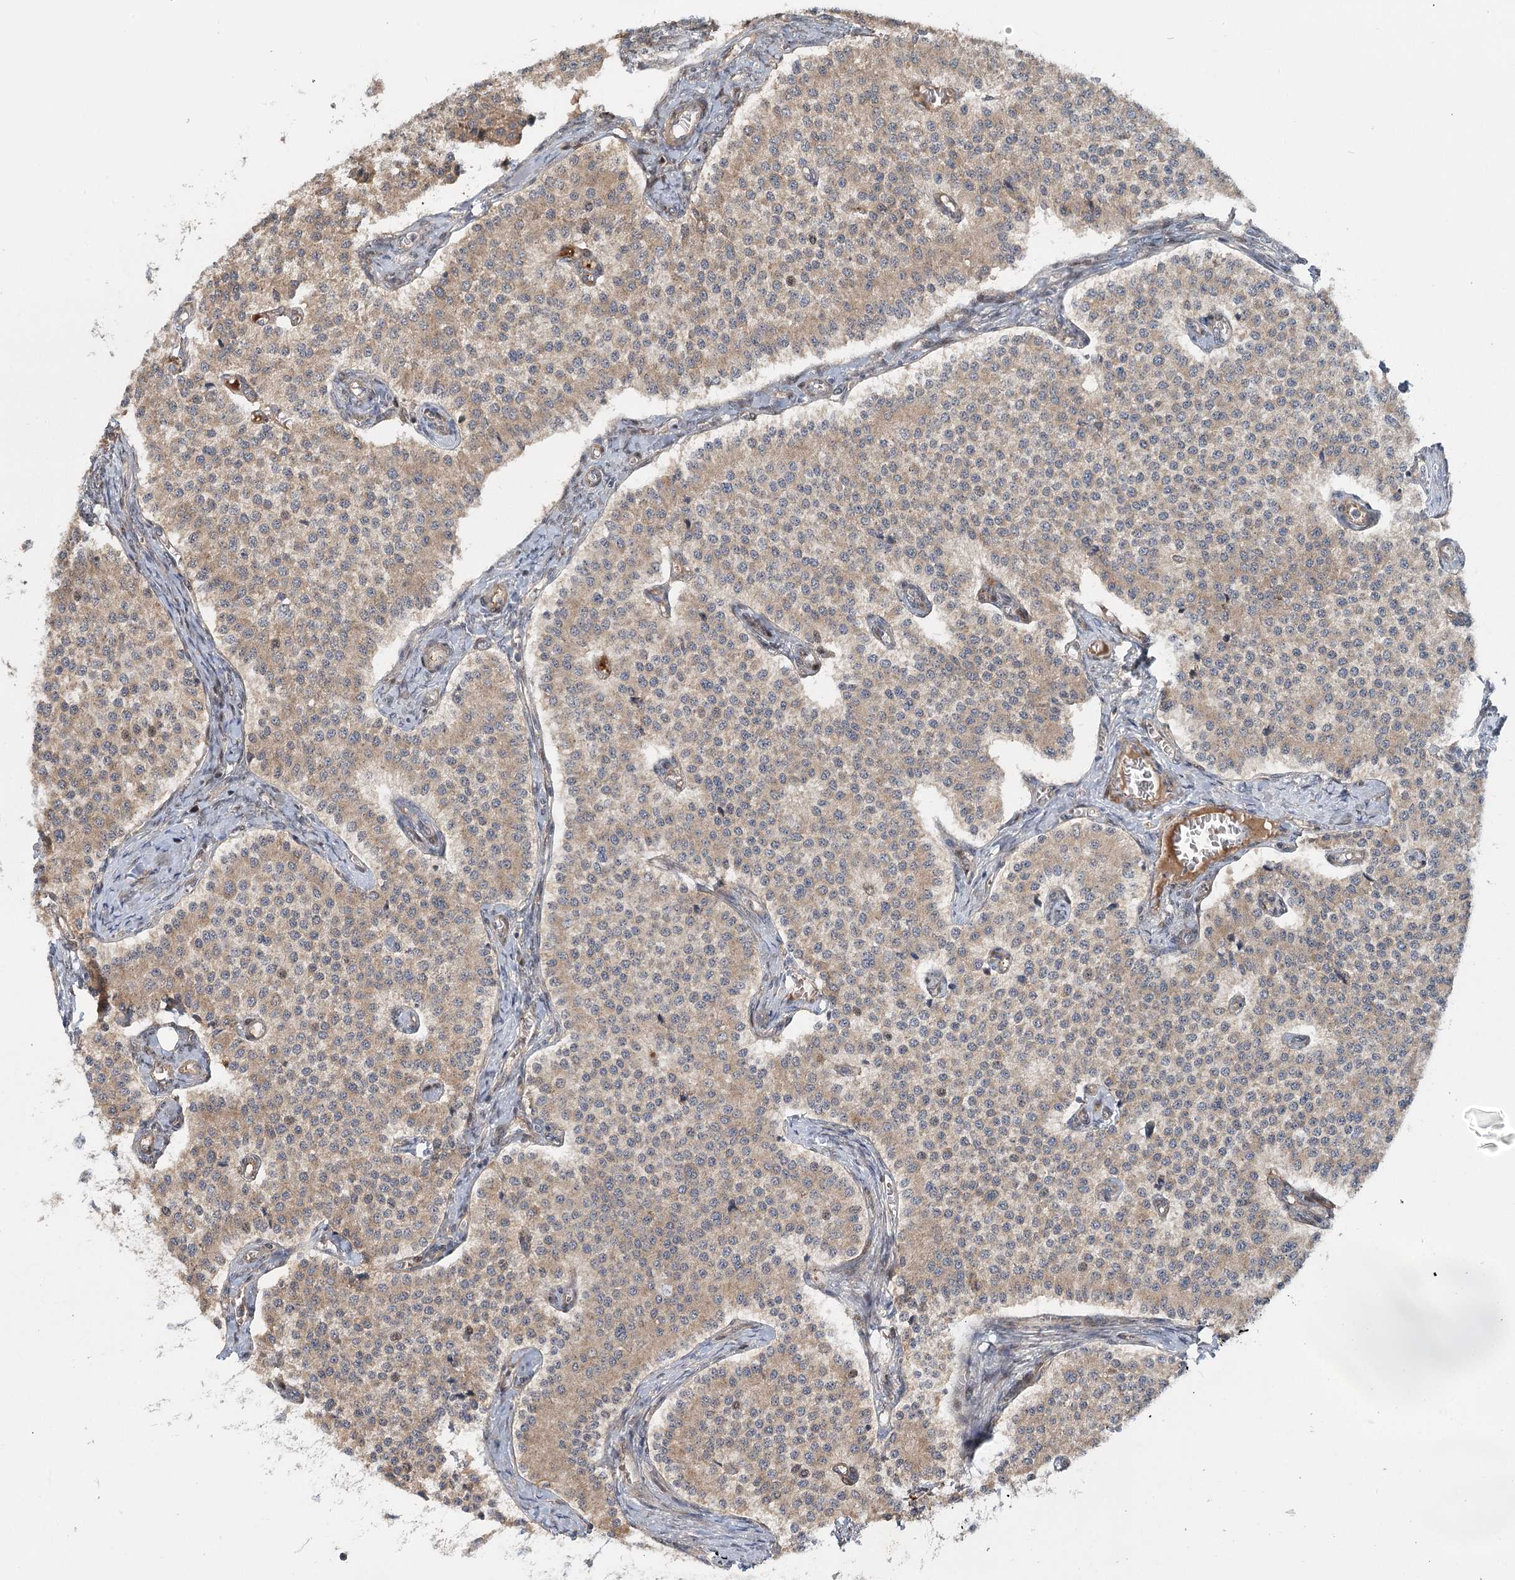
{"staining": {"intensity": "moderate", "quantity": "25%-75%", "location": "cytoplasmic/membranous"}, "tissue": "carcinoid", "cell_type": "Tumor cells", "image_type": "cancer", "snomed": [{"axis": "morphology", "description": "Carcinoid, malignant, NOS"}, {"axis": "topography", "description": "Colon"}], "caption": "Carcinoid (malignant) was stained to show a protein in brown. There is medium levels of moderate cytoplasmic/membranous expression in about 25%-75% of tumor cells.", "gene": "PIK3C2A", "patient": {"sex": "female", "age": 52}}